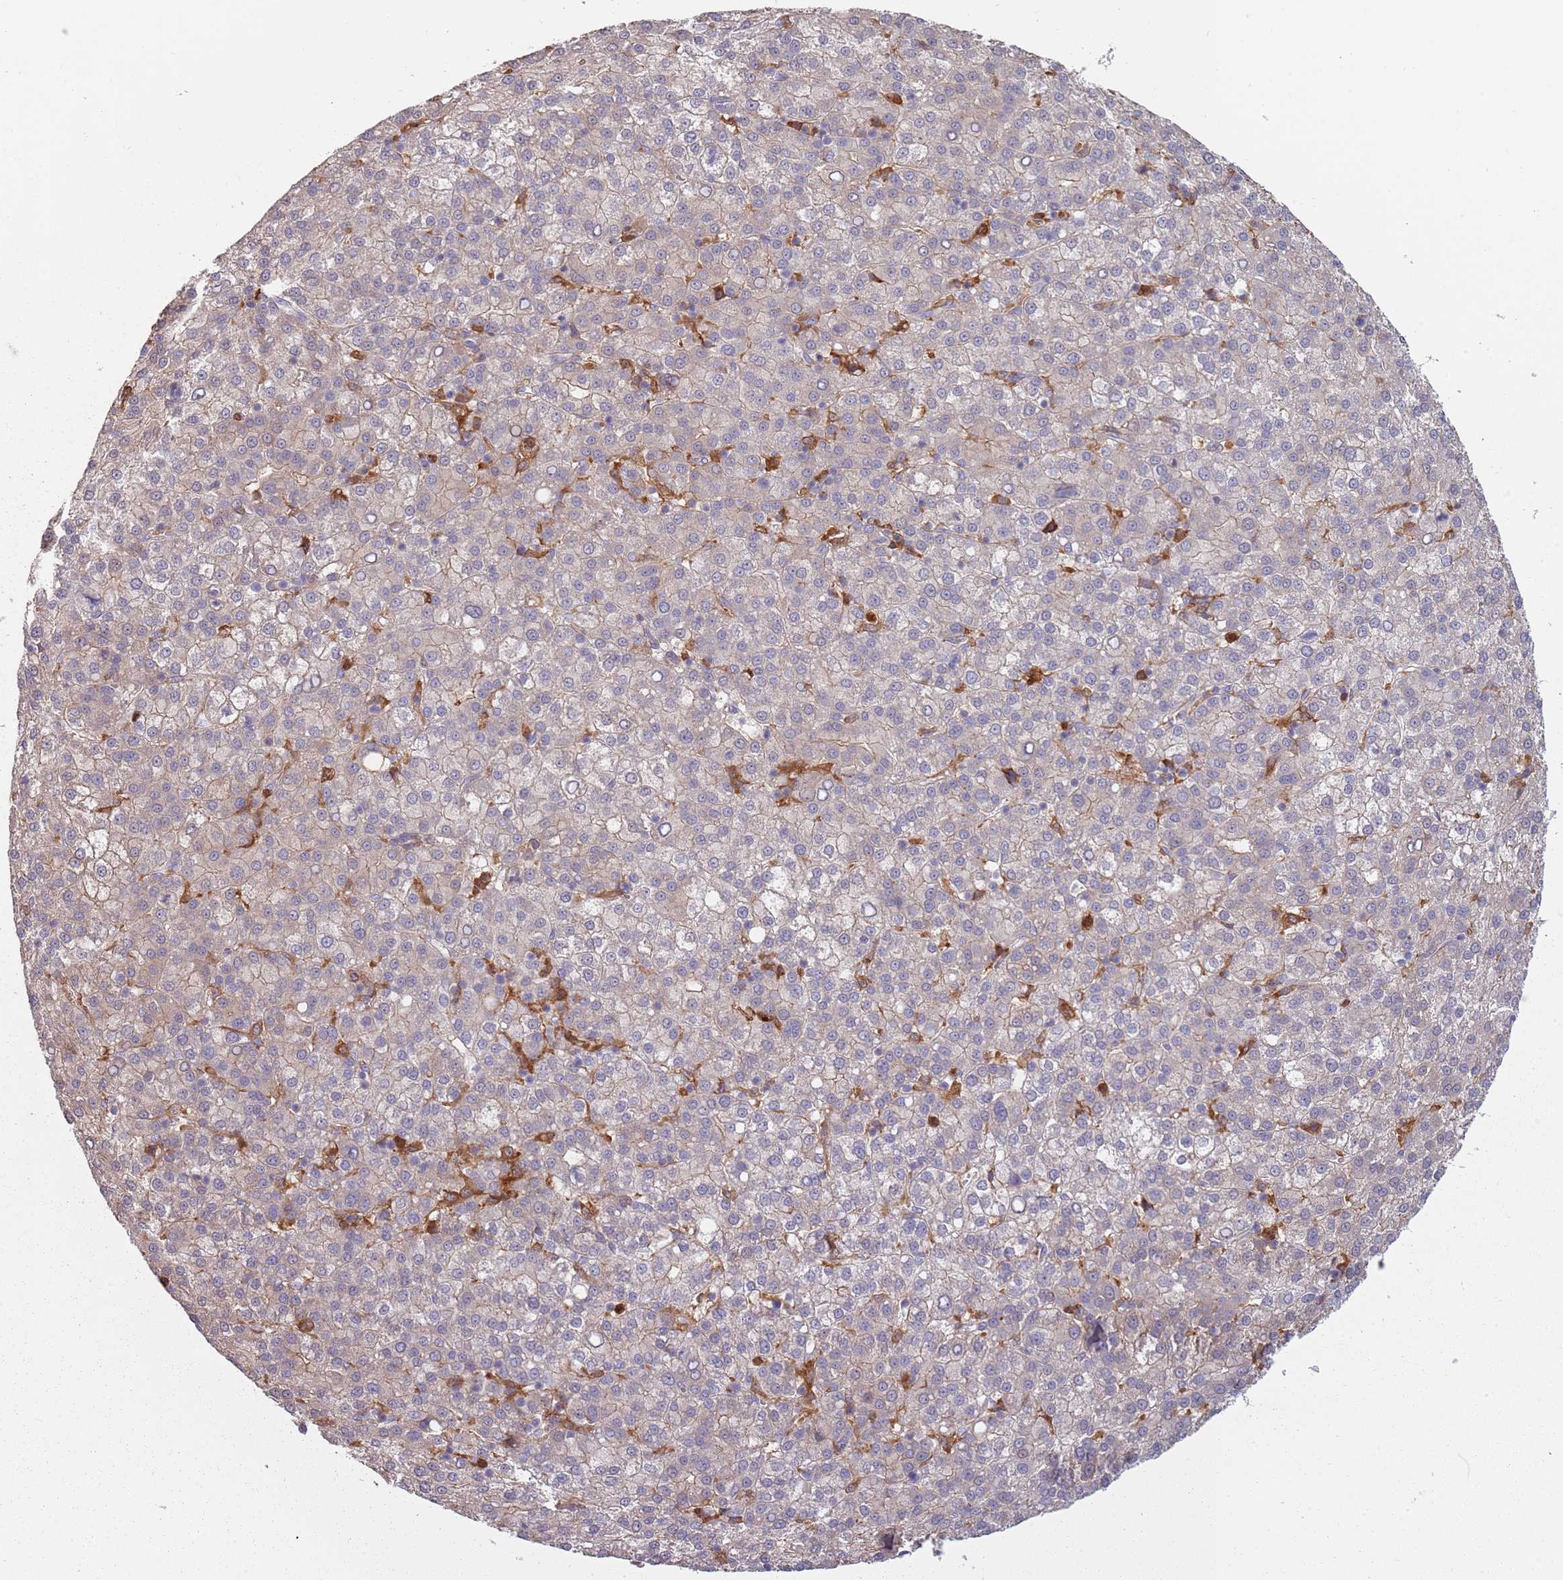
{"staining": {"intensity": "negative", "quantity": "none", "location": "none"}, "tissue": "liver cancer", "cell_type": "Tumor cells", "image_type": "cancer", "snomed": [{"axis": "morphology", "description": "Carcinoma, Hepatocellular, NOS"}, {"axis": "topography", "description": "Liver"}], "caption": "Tumor cells are negative for protein expression in human hepatocellular carcinoma (liver). (DAB immunohistochemistry visualized using brightfield microscopy, high magnification).", "gene": "NADK", "patient": {"sex": "female", "age": 58}}